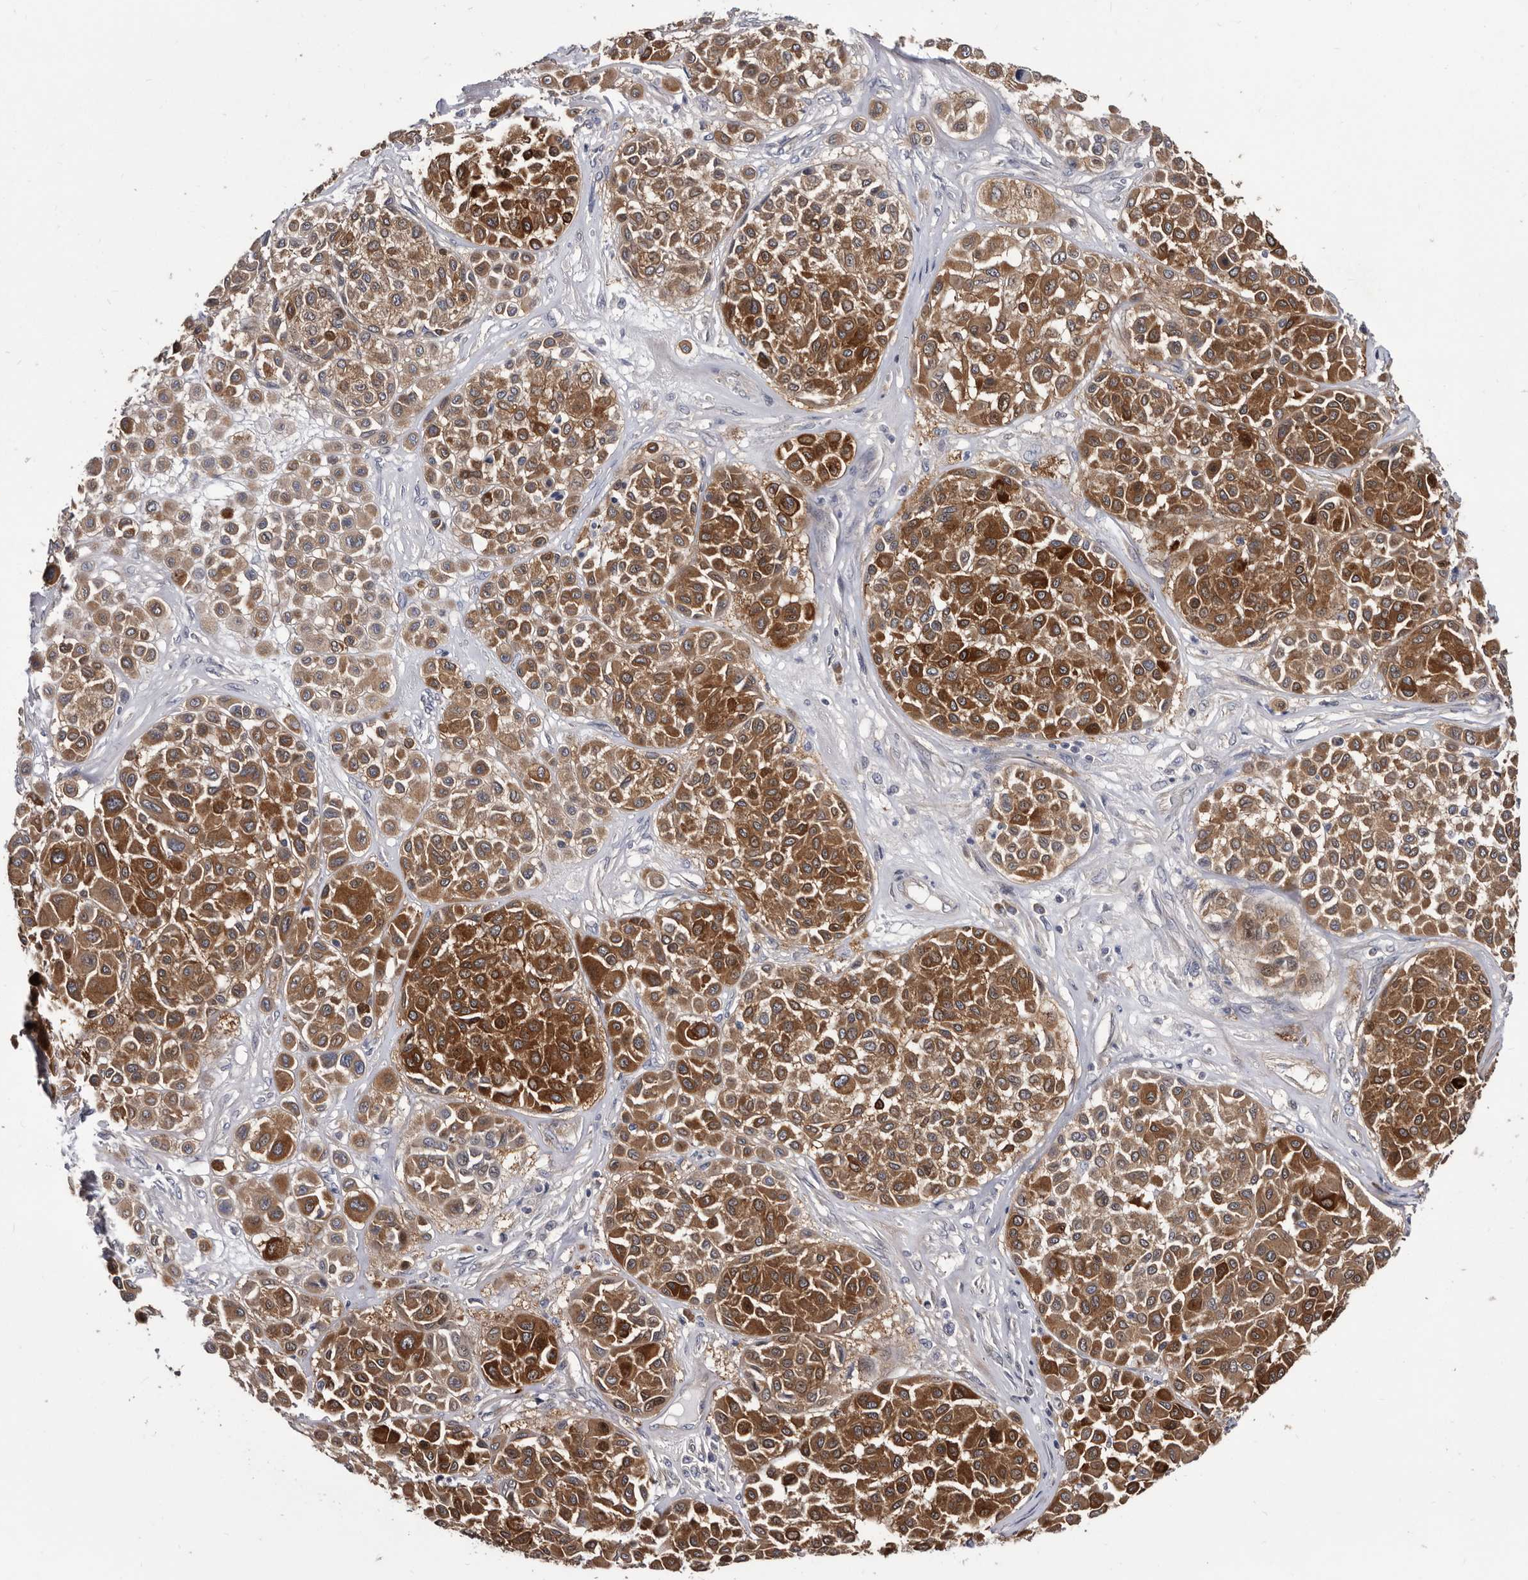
{"staining": {"intensity": "strong", "quantity": ">75%", "location": "cytoplasmic/membranous"}, "tissue": "melanoma", "cell_type": "Tumor cells", "image_type": "cancer", "snomed": [{"axis": "morphology", "description": "Malignant melanoma, Metastatic site"}, {"axis": "topography", "description": "Soft tissue"}], "caption": "Protein analysis of malignant melanoma (metastatic site) tissue exhibits strong cytoplasmic/membranous expression in approximately >75% of tumor cells. (DAB (3,3'-diaminobenzidine) = brown stain, brightfield microscopy at high magnification).", "gene": "ABCF2", "patient": {"sex": "male", "age": 41}}